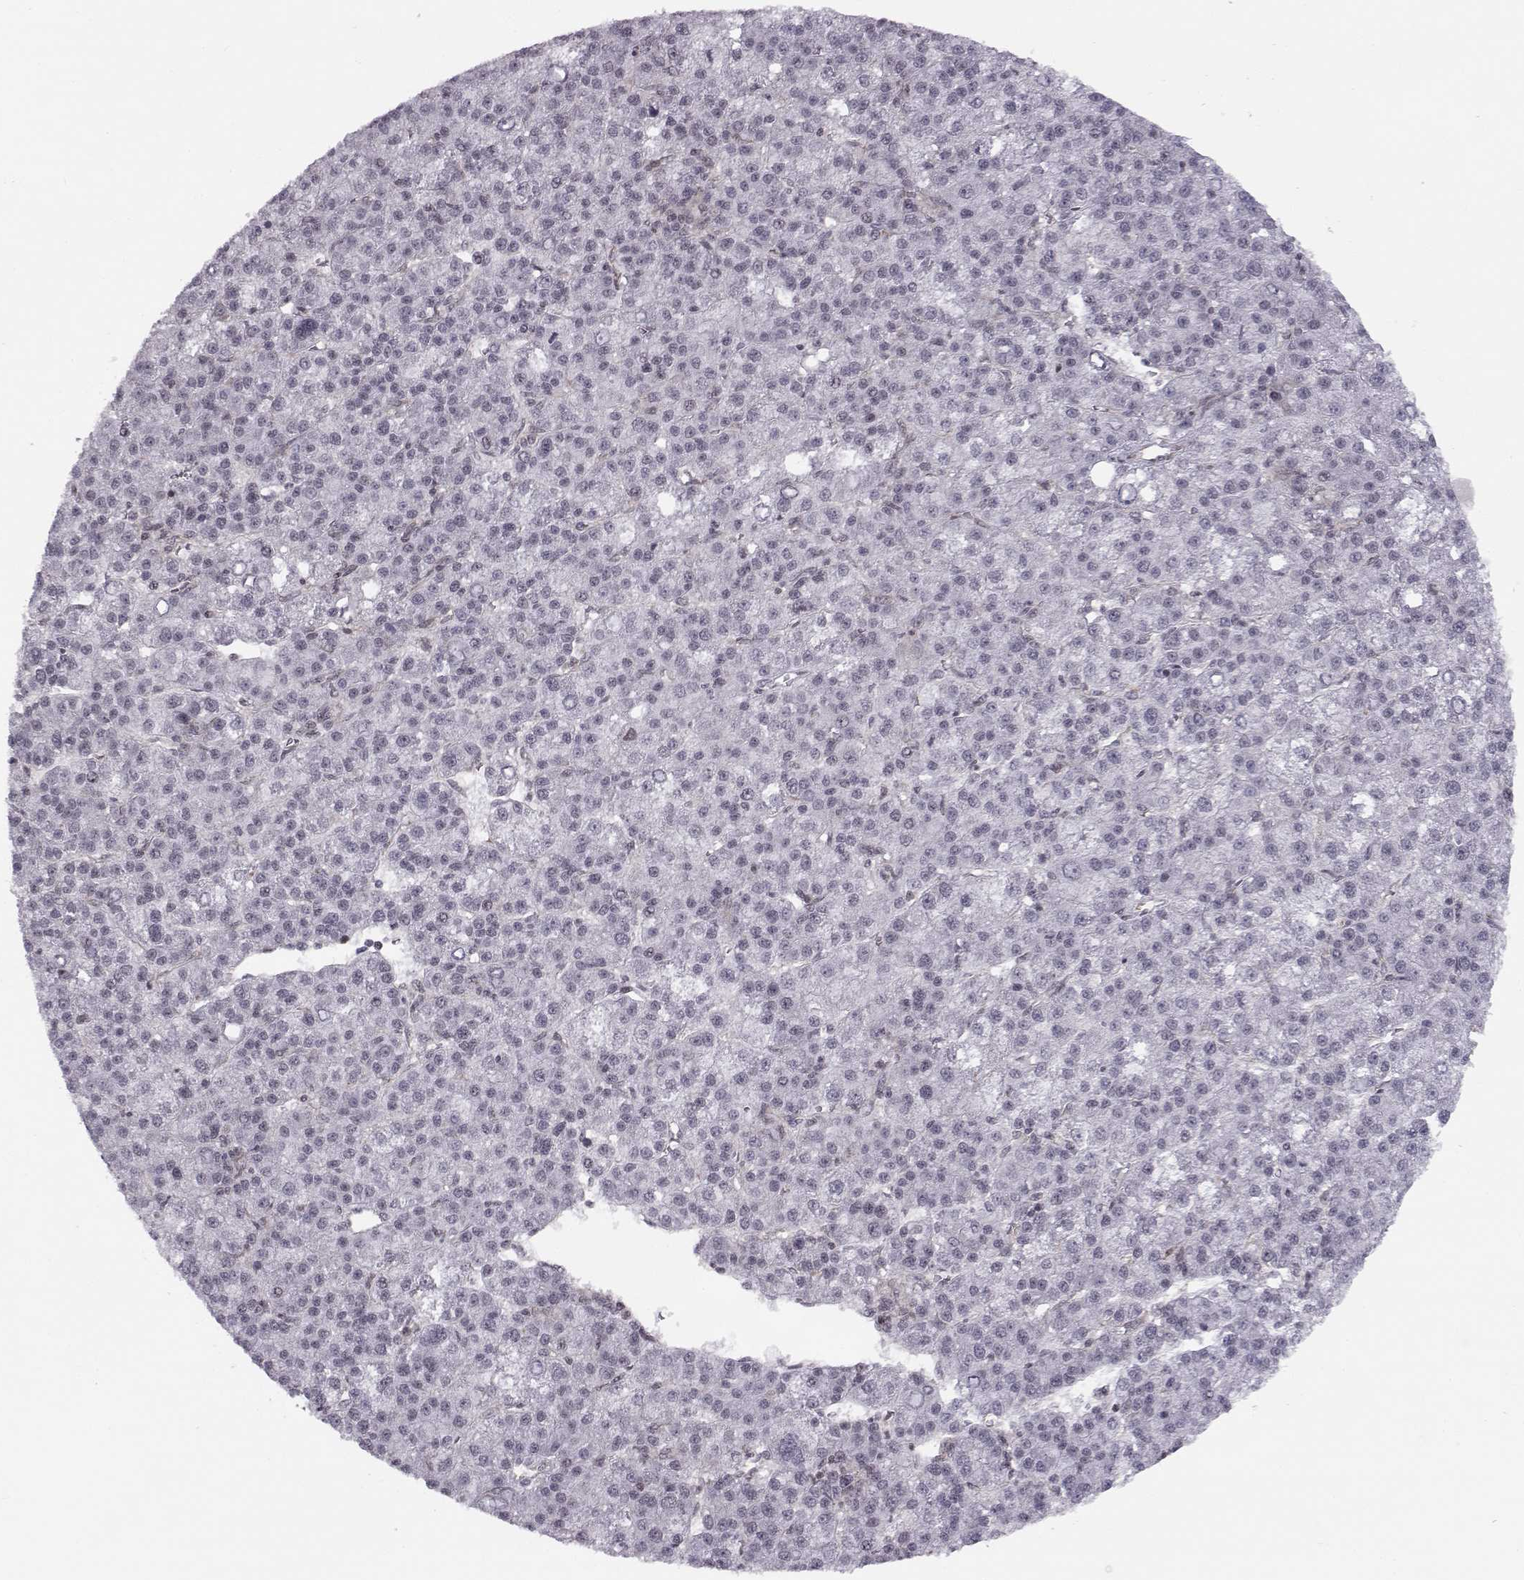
{"staining": {"intensity": "negative", "quantity": "none", "location": "none"}, "tissue": "liver cancer", "cell_type": "Tumor cells", "image_type": "cancer", "snomed": [{"axis": "morphology", "description": "Carcinoma, Hepatocellular, NOS"}, {"axis": "topography", "description": "Liver"}], "caption": "DAB (3,3'-diaminobenzidine) immunohistochemical staining of human liver cancer demonstrates no significant expression in tumor cells.", "gene": "KIF13B", "patient": {"sex": "female", "age": 60}}